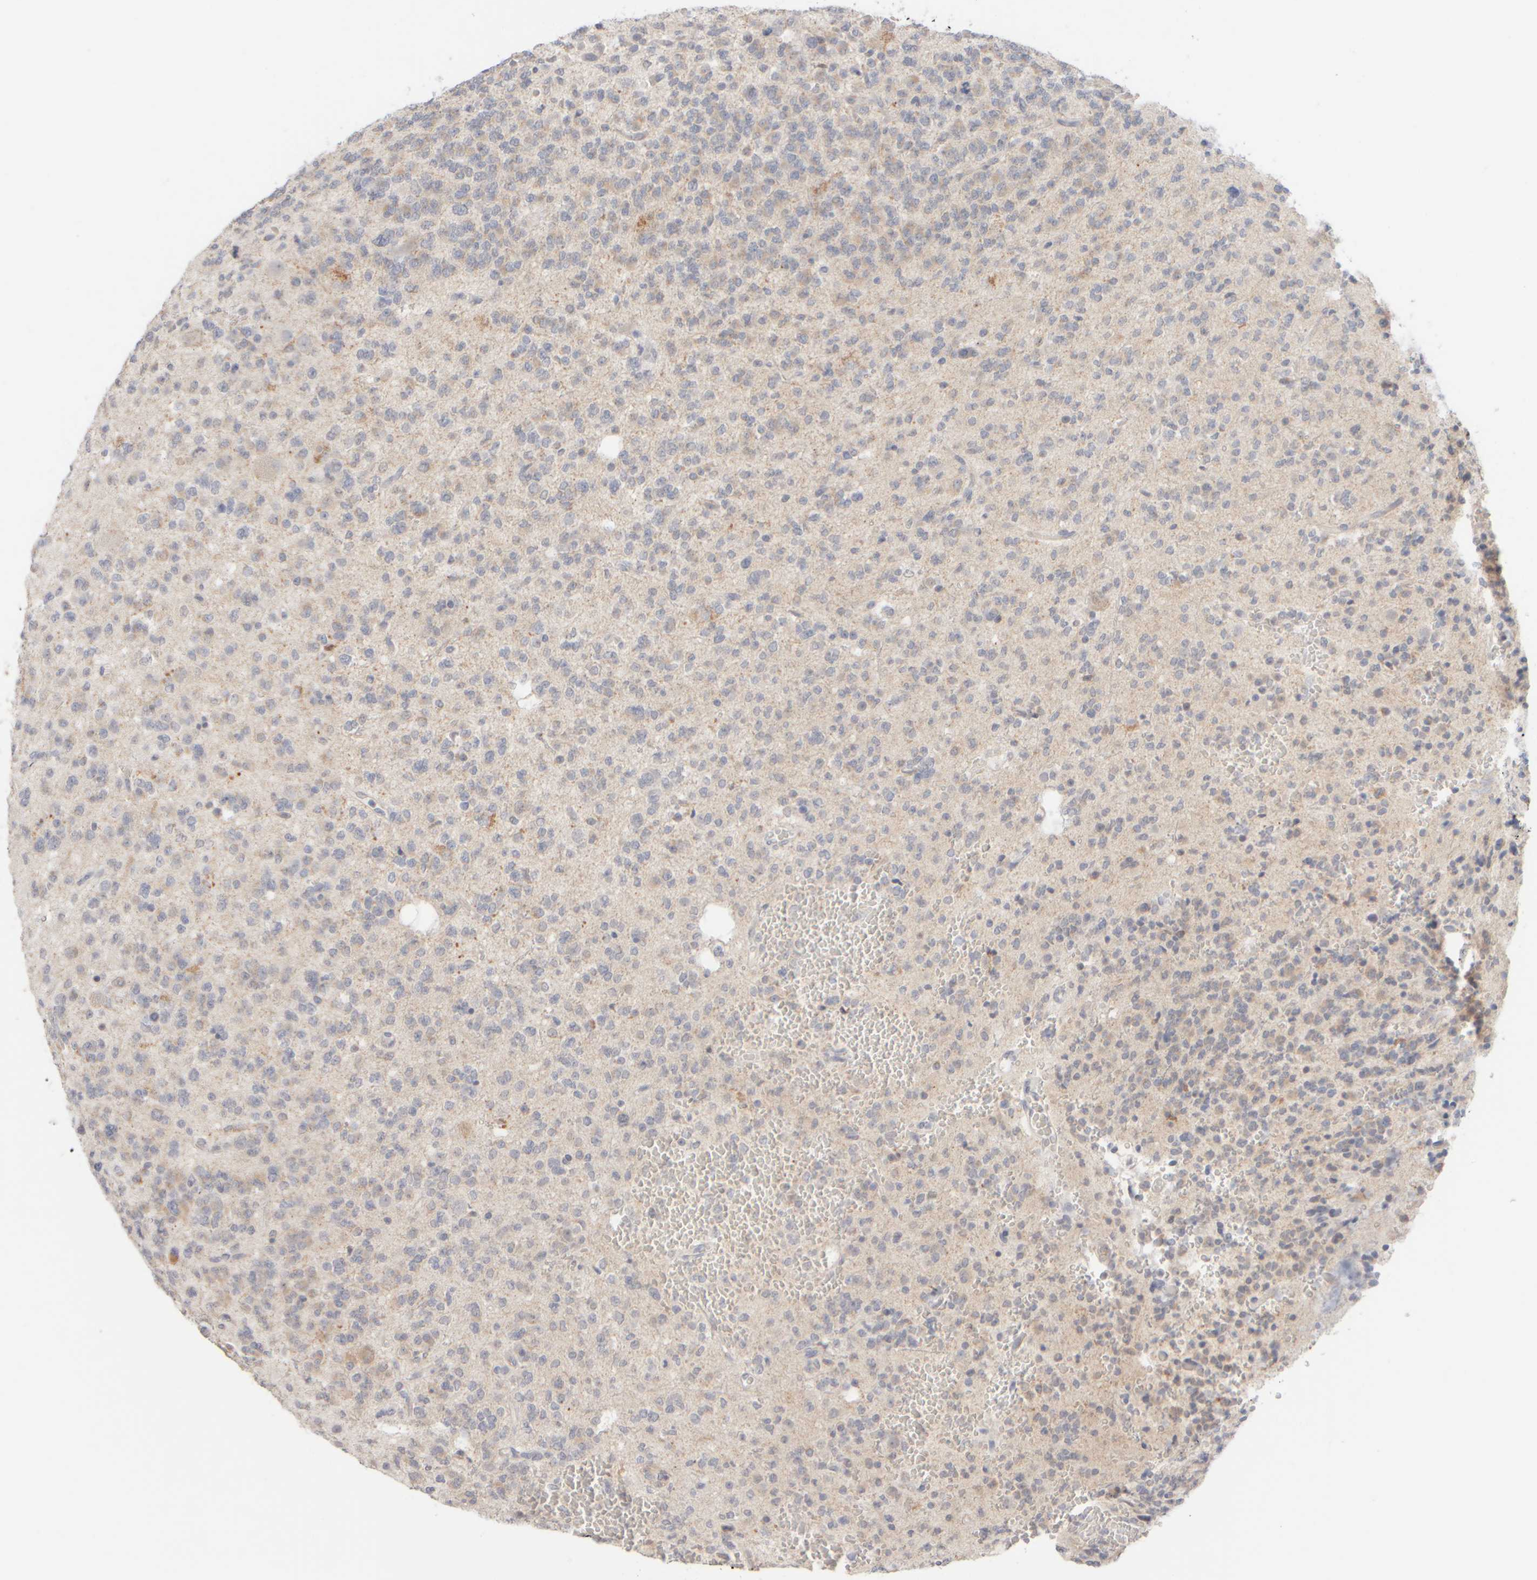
{"staining": {"intensity": "weak", "quantity": "<25%", "location": "cytoplasmic/membranous"}, "tissue": "glioma", "cell_type": "Tumor cells", "image_type": "cancer", "snomed": [{"axis": "morphology", "description": "Glioma, malignant, Low grade"}, {"axis": "topography", "description": "Brain"}], "caption": "Immunohistochemistry (IHC) micrograph of human glioma stained for a protein (brown), which shows no staining in tumor cells.", "gene": "ZNF112", "patient": {"sex": "male", "age": 38}}